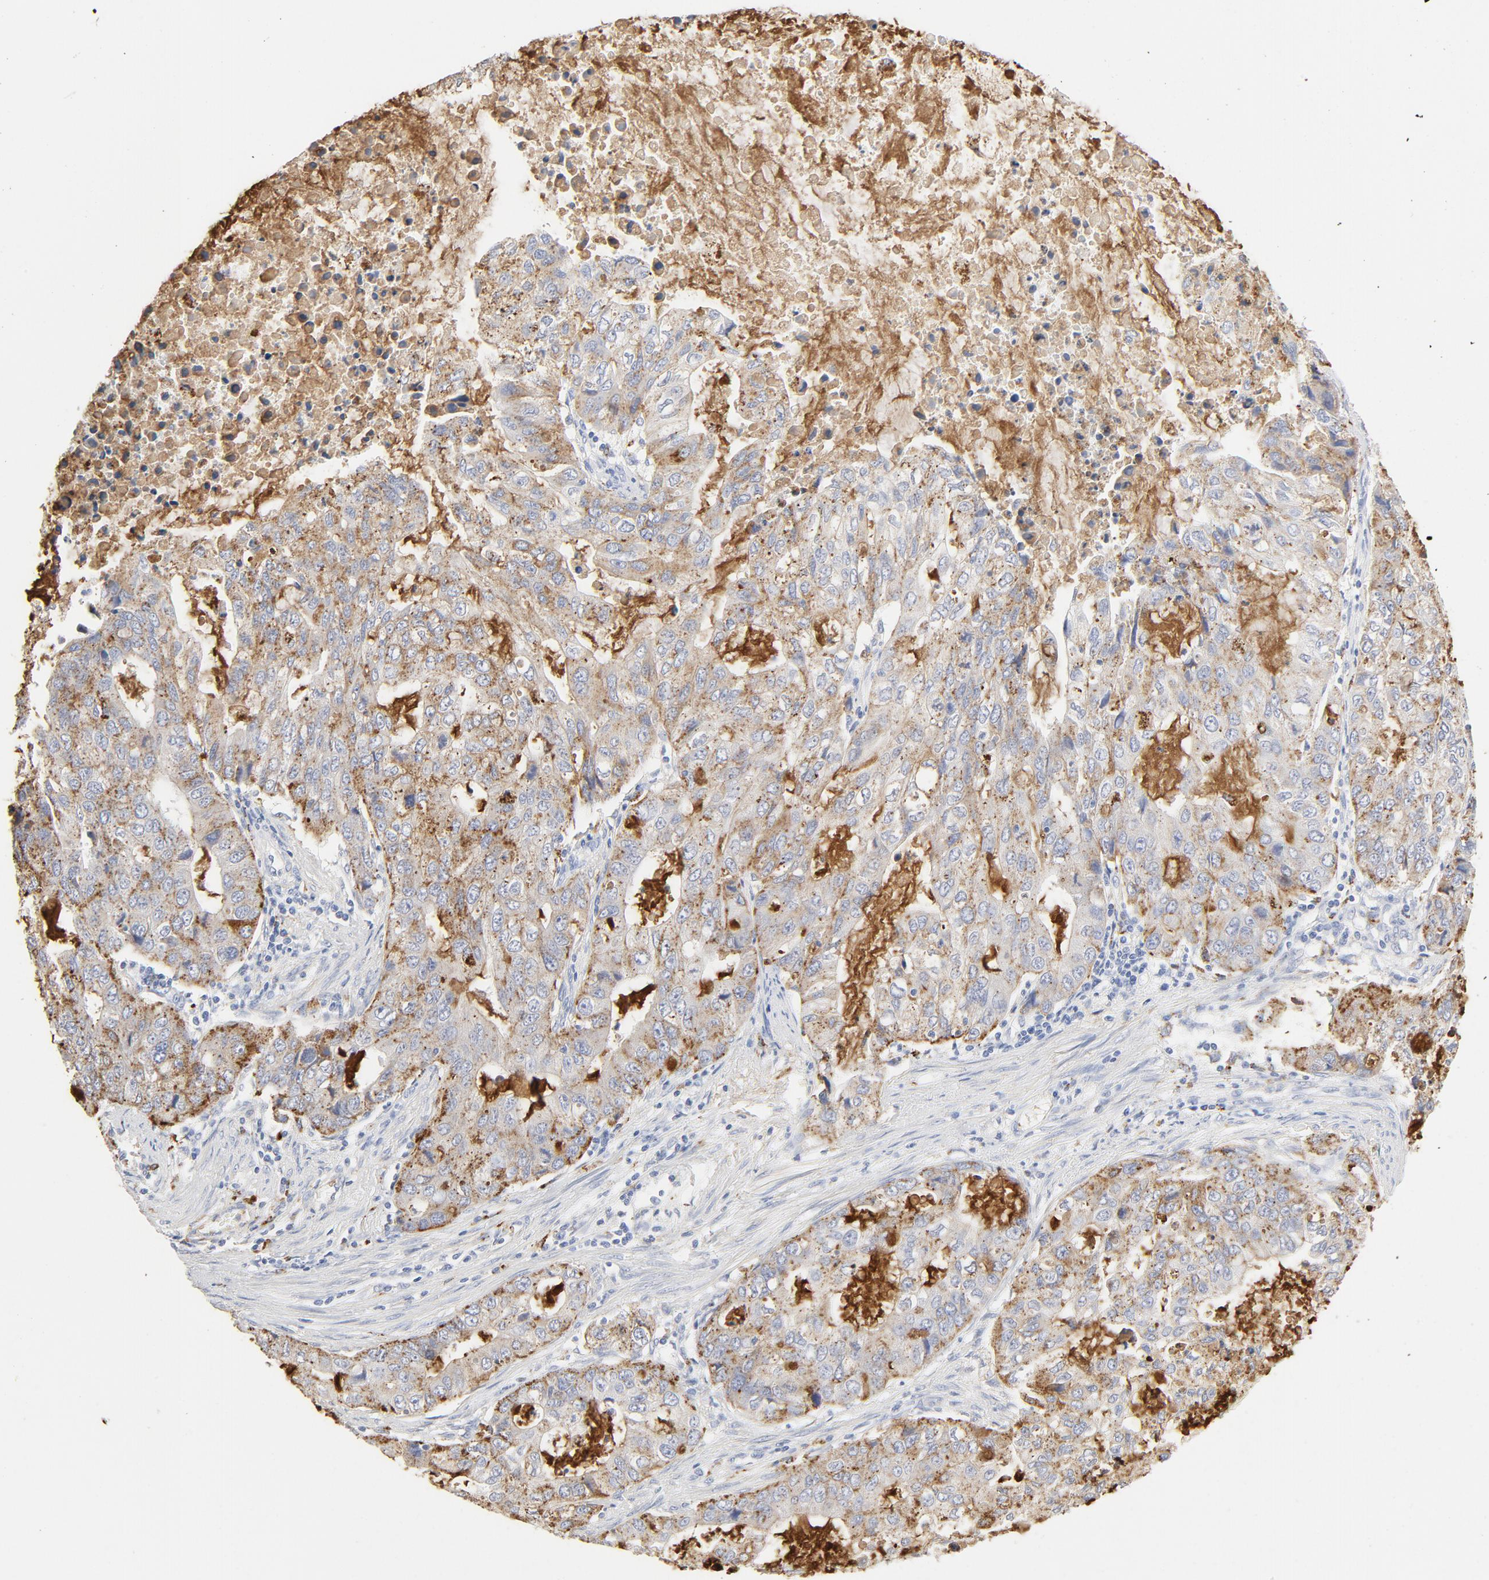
{"staining": {"intensity": "moderate", "quantity": ">75%", "location": "cytoplasmic/membranous"}, "tissue": "stomach cancer", "cell_type": "Tumor cells", "image_type": "cancer", "snomed": [{"axis": "morphology", "description": "Adenocarcinoma, NOS"}, {"axis": "topography", "description": "Stomach, upper"}], "caption": "Immunohistochemistry (DAB) staining of human stomach cancer reveals moderate cytoplasmic/membranous protein expression in about >75% of tumor cells. (brown staining indicates protein expression, while blue staining denotes nuclei).", "gene": "MAGEB17", "patient": {"sex": "female", "age": 52}}